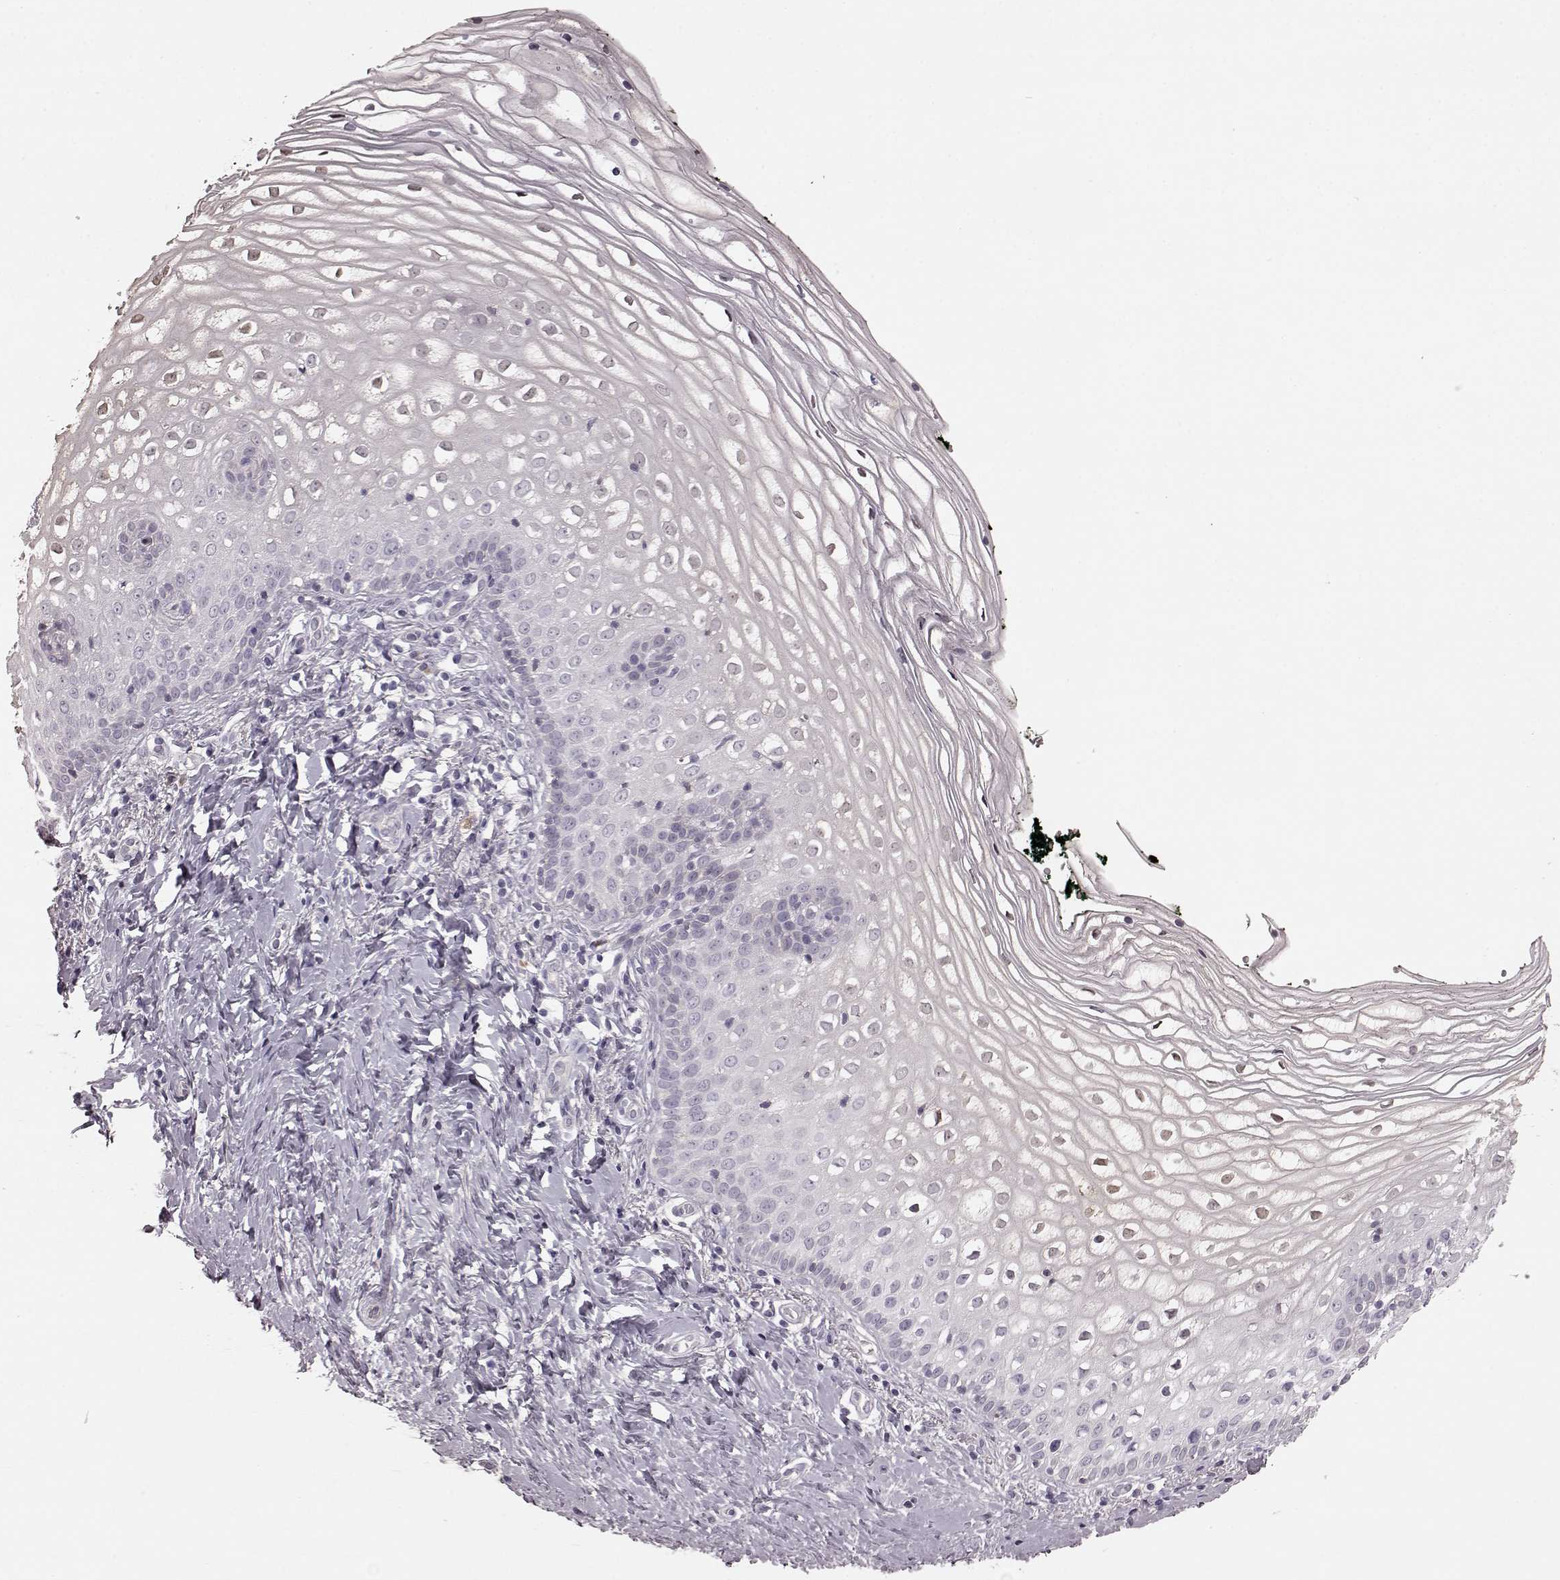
{"staining": {"intensity": "negative", "quantity": "none", "location": "none"}, "tissue": "vagina", "cell_type": "Squamous epithelial cells", "image_type": "normal", "snomed": [{"axis": "morphology", "description": "Normal tissue, NOS"}, {"axis": "topography", "description": "Vagina"}], "caption": "High power microscopy image of an immunohistochemistry (IHC) micrograph of benign vagina, revealing no significant staining in squamous epithelial cells.", "gene": "PDCD1", "patient": {"sex": "female", "age": 47}}